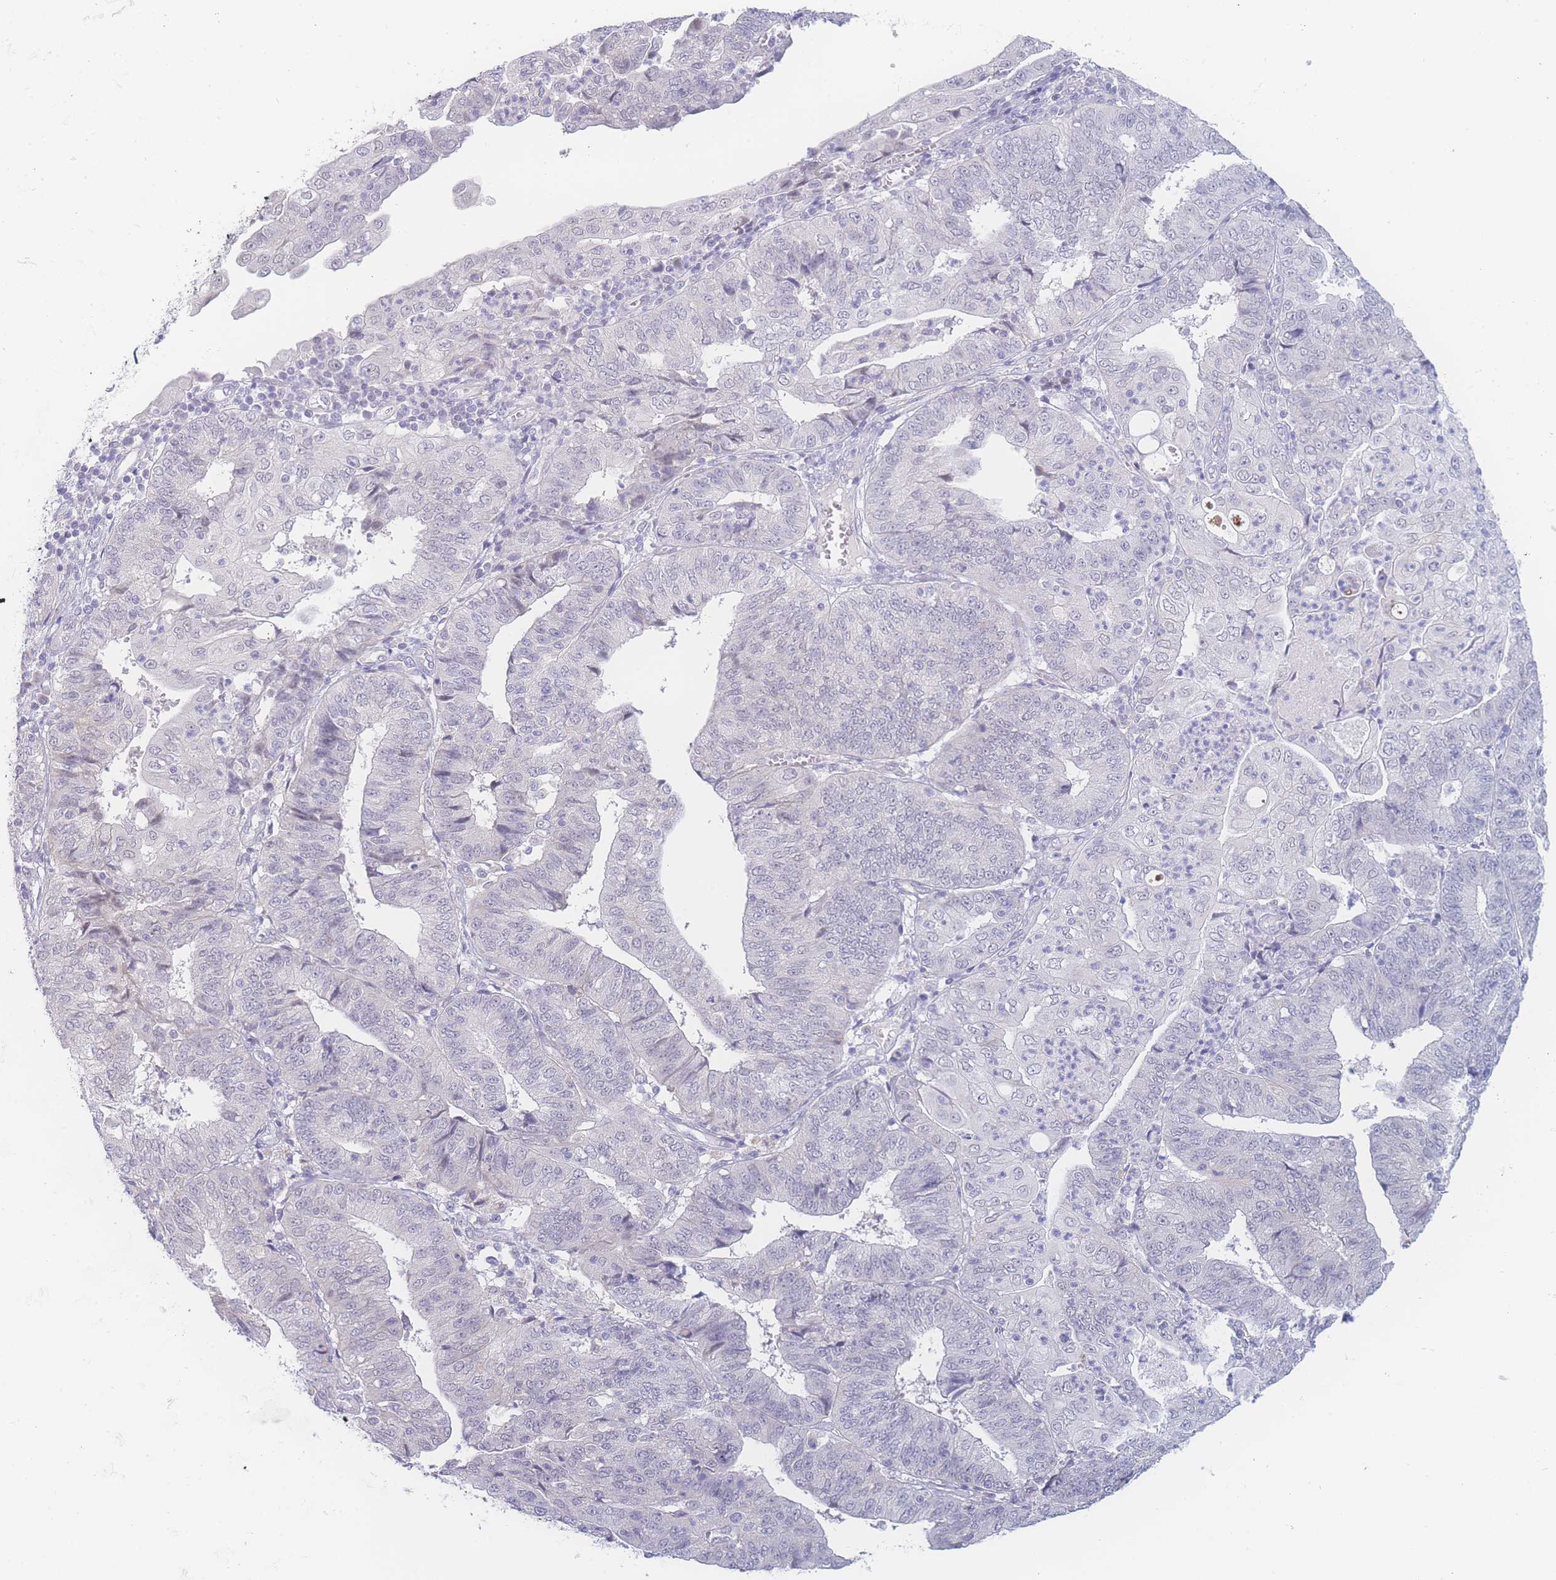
{"staining": {"intensity": "negative", "quantity": "none", "location": "none"}, "tissue": "endometrial cancer", "cell_type": "Tumor cells", "image_type": "cancer", "snomed": [{"axis": "morphology", "description": "Adenocarcinoma, NOS"}, {"axis": "topography", "description": "Endometrium"}], "caption": "Adenocarcinoma (endometrial) was stained to show a protein in brown. There is no significant expression in tumor cells.", "gene": "PRSS22", "patient": {"sex": "female", "age": 56}}